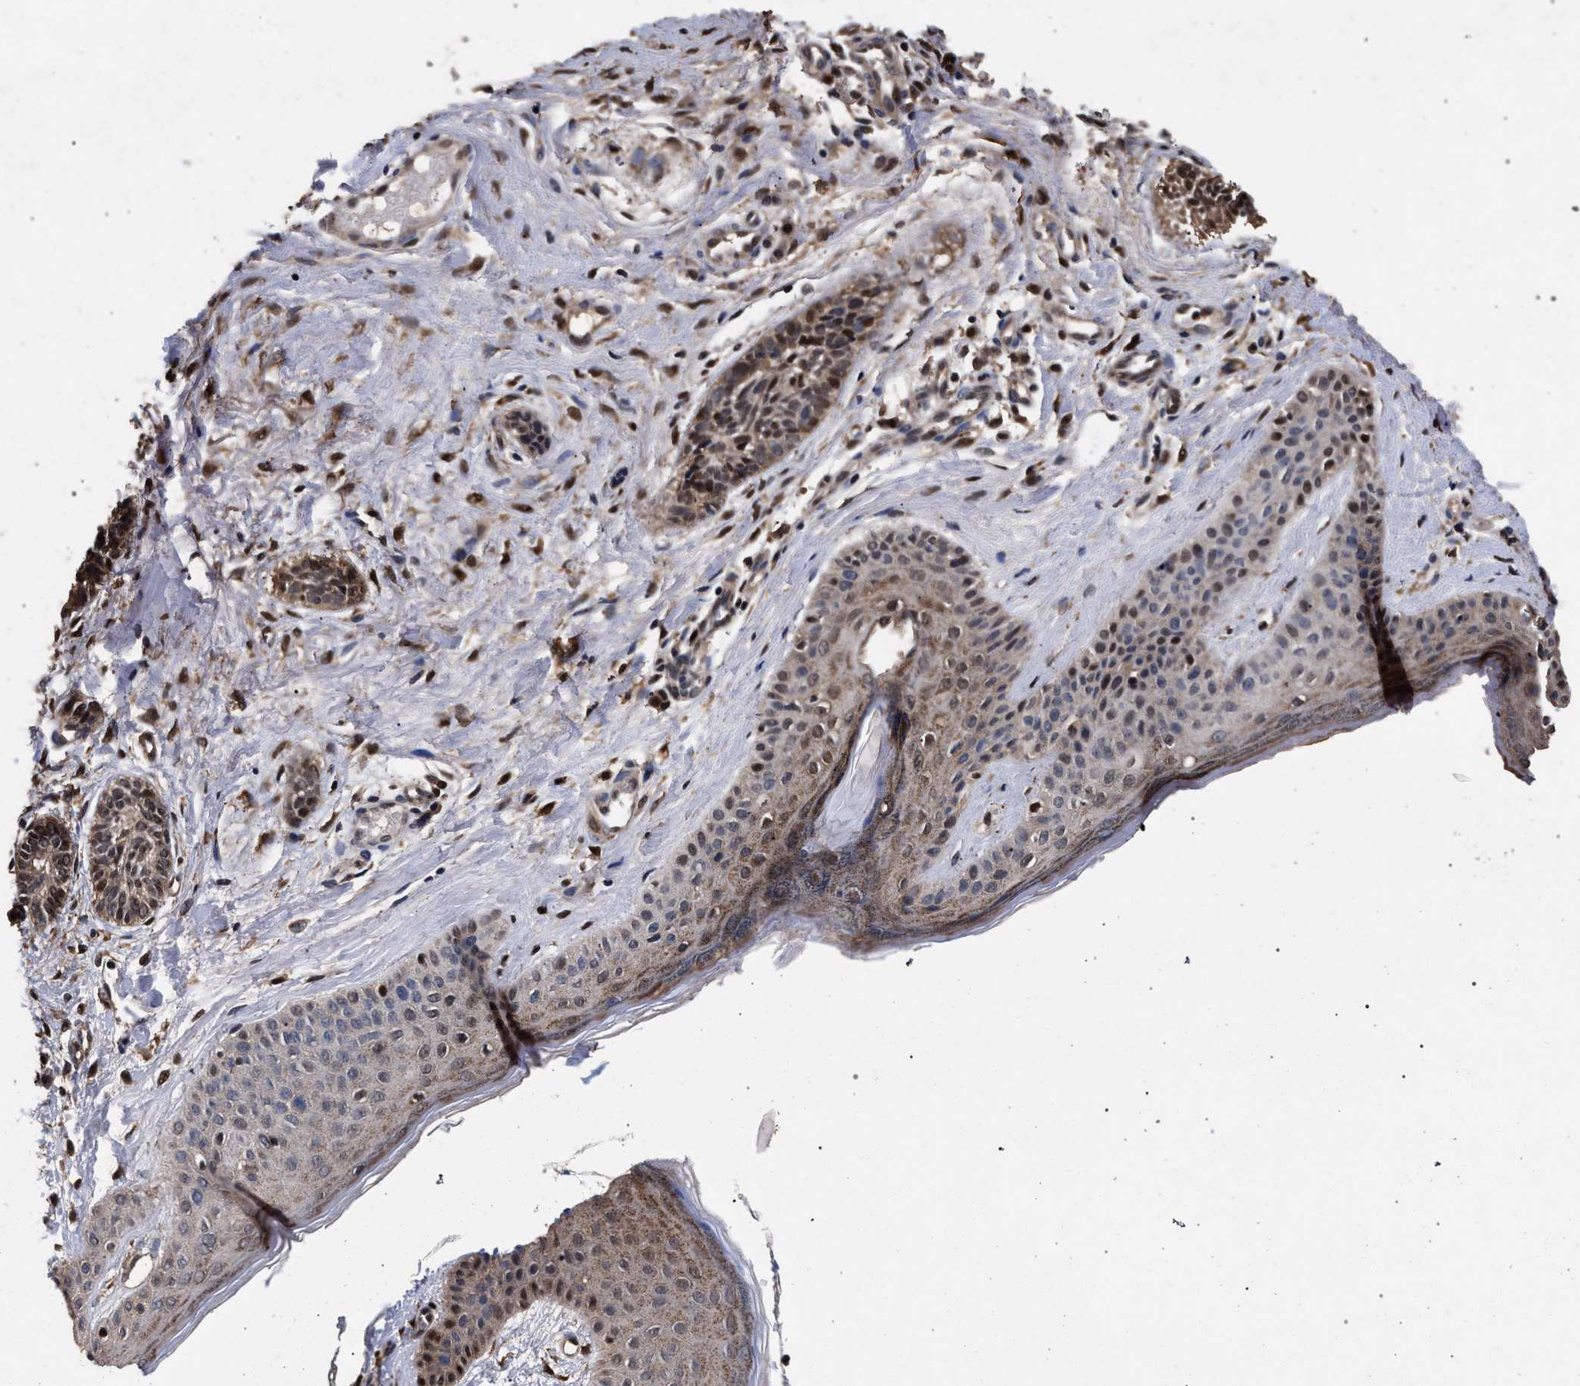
{"staining": {"intensity": "moderate", "quantity": ">75%", "location": "cytoplasmic/membranous,nuclear"}, "tissue": "skin cancer", "cell_type": "Tumor cells", "image_type": "cancer", "snomed": [{"axis": "morphology", "description": "Normal tissue, NOS"}, {"axis": "morphology", "description": "Basal cell carcinoma"}, {"axis": "topography", "description": "Skin"}], "caption": "Skin basal cell carcinoma was stained to show a protein in brown. There is medium levels of moderate cytoplasmic/membranous and nuclear positivity in approximately >75% of tumor cells.", "gene": "ACOX1", "patient": {"sex": "male", "age": 63}}